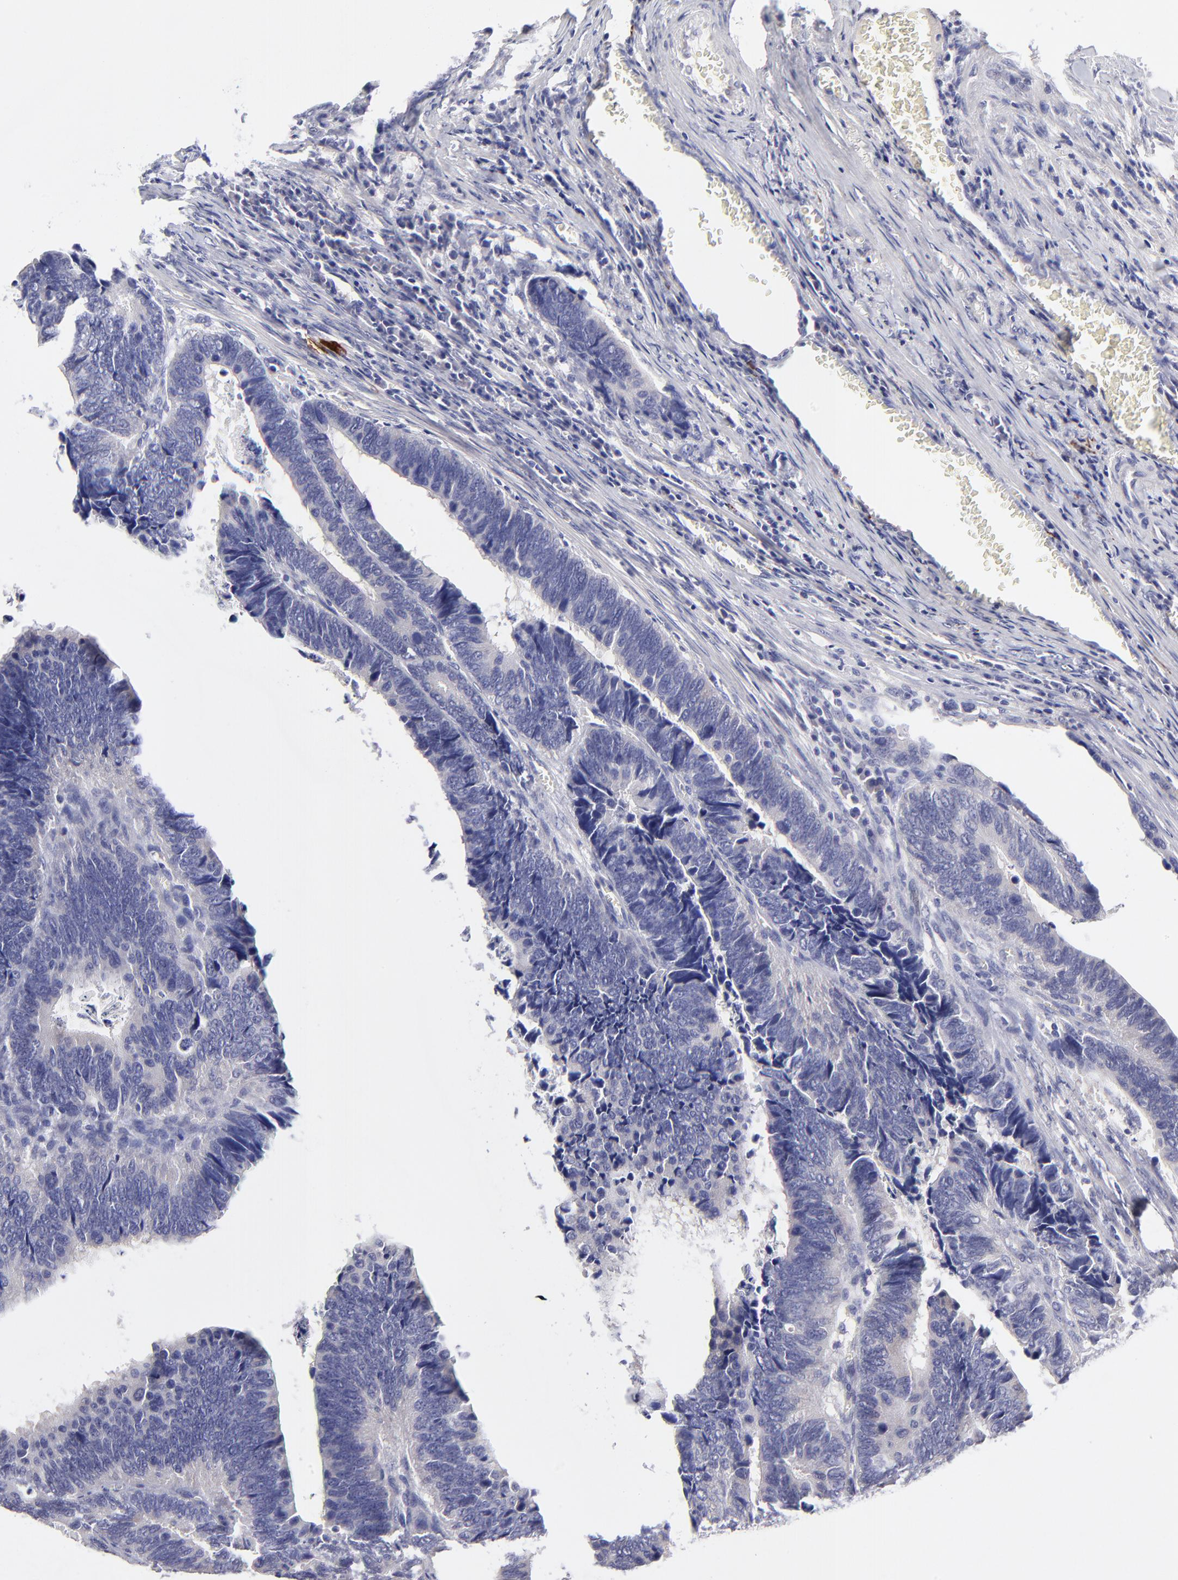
{"staining": {"intensity": "negative", "quantity": "none", "location": "none"}, "tissue": "colorectal cancer", "cell_type": "Tumor cells", "image_type": "cancer", "snomed": [{"axis": "morphology", "description": "Adenocarcinoma, NOS"}, {"axis": "topography", "description": "Colon"}], "caption": "Human colorectal adenocarcinoma stained for a protein using IHC reveals no expression in tumor cells.", "gene": "BTG2", "patient": {"sex": "male", "age": 72}}